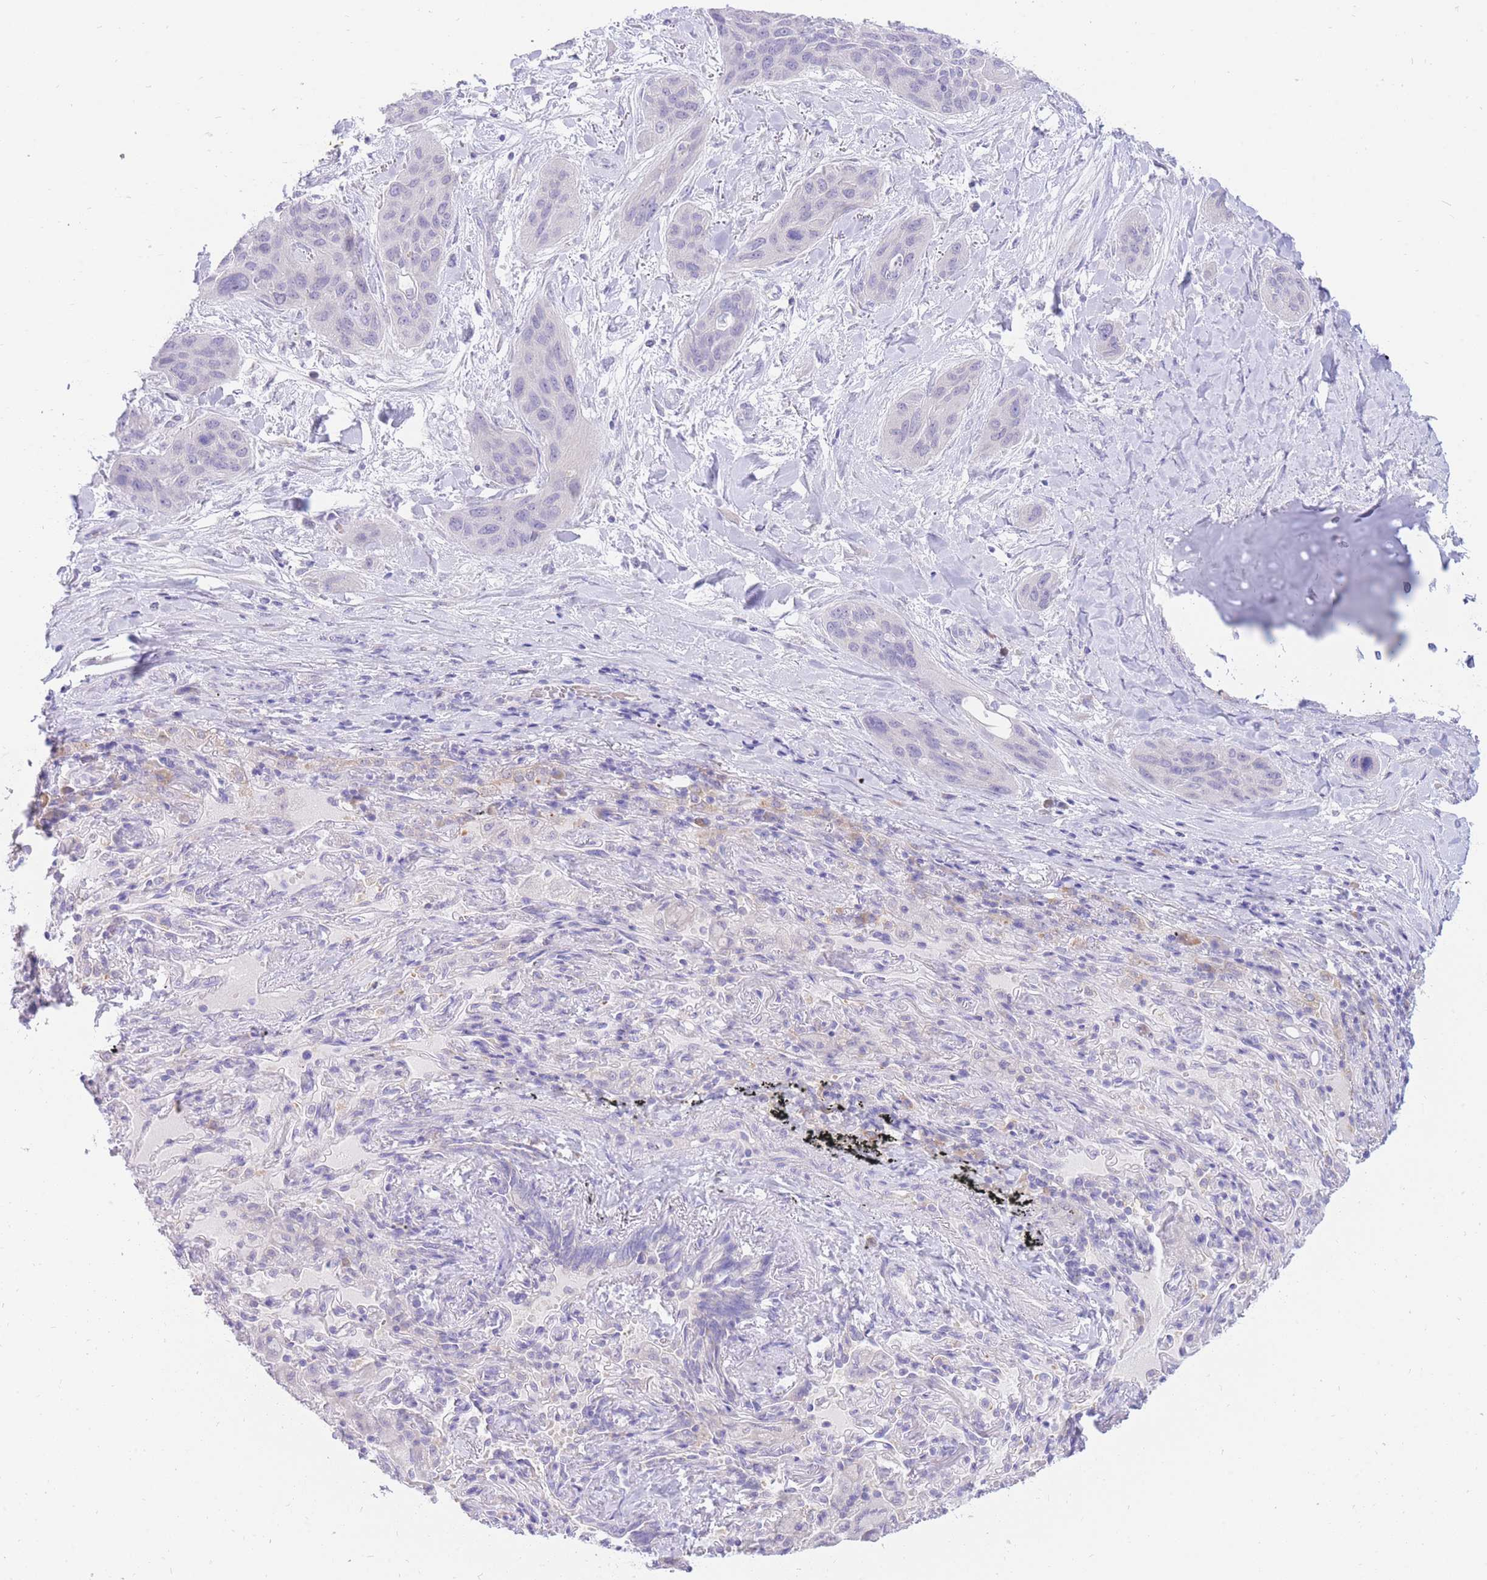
{"staining": {"intensity": "negative", "quantity": "none", "location": "none"}, "tissue": "lung cancer", "cell_type": "Tumor cells", "image_type": "cancer", "snomed": [{"axis": "morphology", "description": "Squamous cell carcinoma, NOS"}, {"axis": "topography", "description": "Lung"}], "caption": "Histopathology image shows no significant protein expression in tumor cells of lung cancer (squamous cell carcinoma).", "gene": "SSUH2", "patient": {"sex": "female", "age": 70}}